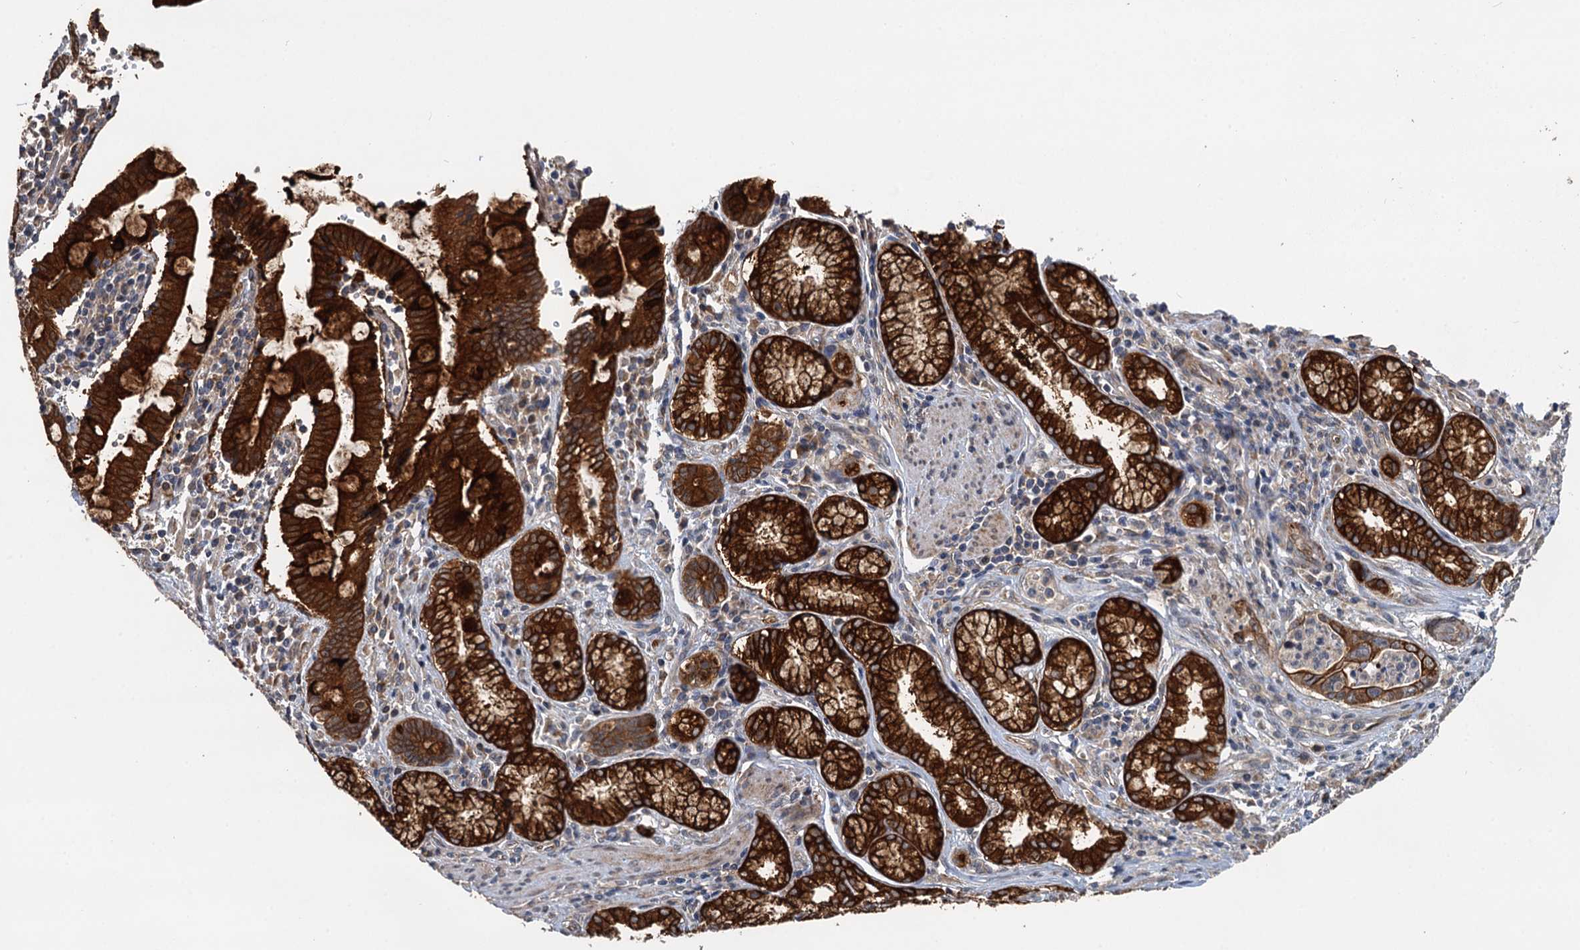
{"staining": {"intensity": "strong", "quantity": ">75%", "location": "cytoplasmic/membranous"}, "tissue": "pancreatic cancer", "cell_type": "Tumor cells", "image_type": "cancer", "snomed": [{"axis": "morphology", "description": "Adenocarcinoma, NOS"}, {"axis": "topography", "description": "Pancreas"}], "caption": "Tumor cells reveal high levels of strong cytoplasmic/membranous positivity in approximately >75% of cells in human pancreatic cancer. (IHC, brightfield microscopy, high magnification).", "gene": "LRRK2", "patient": {"sex": "male", "age": 70}}